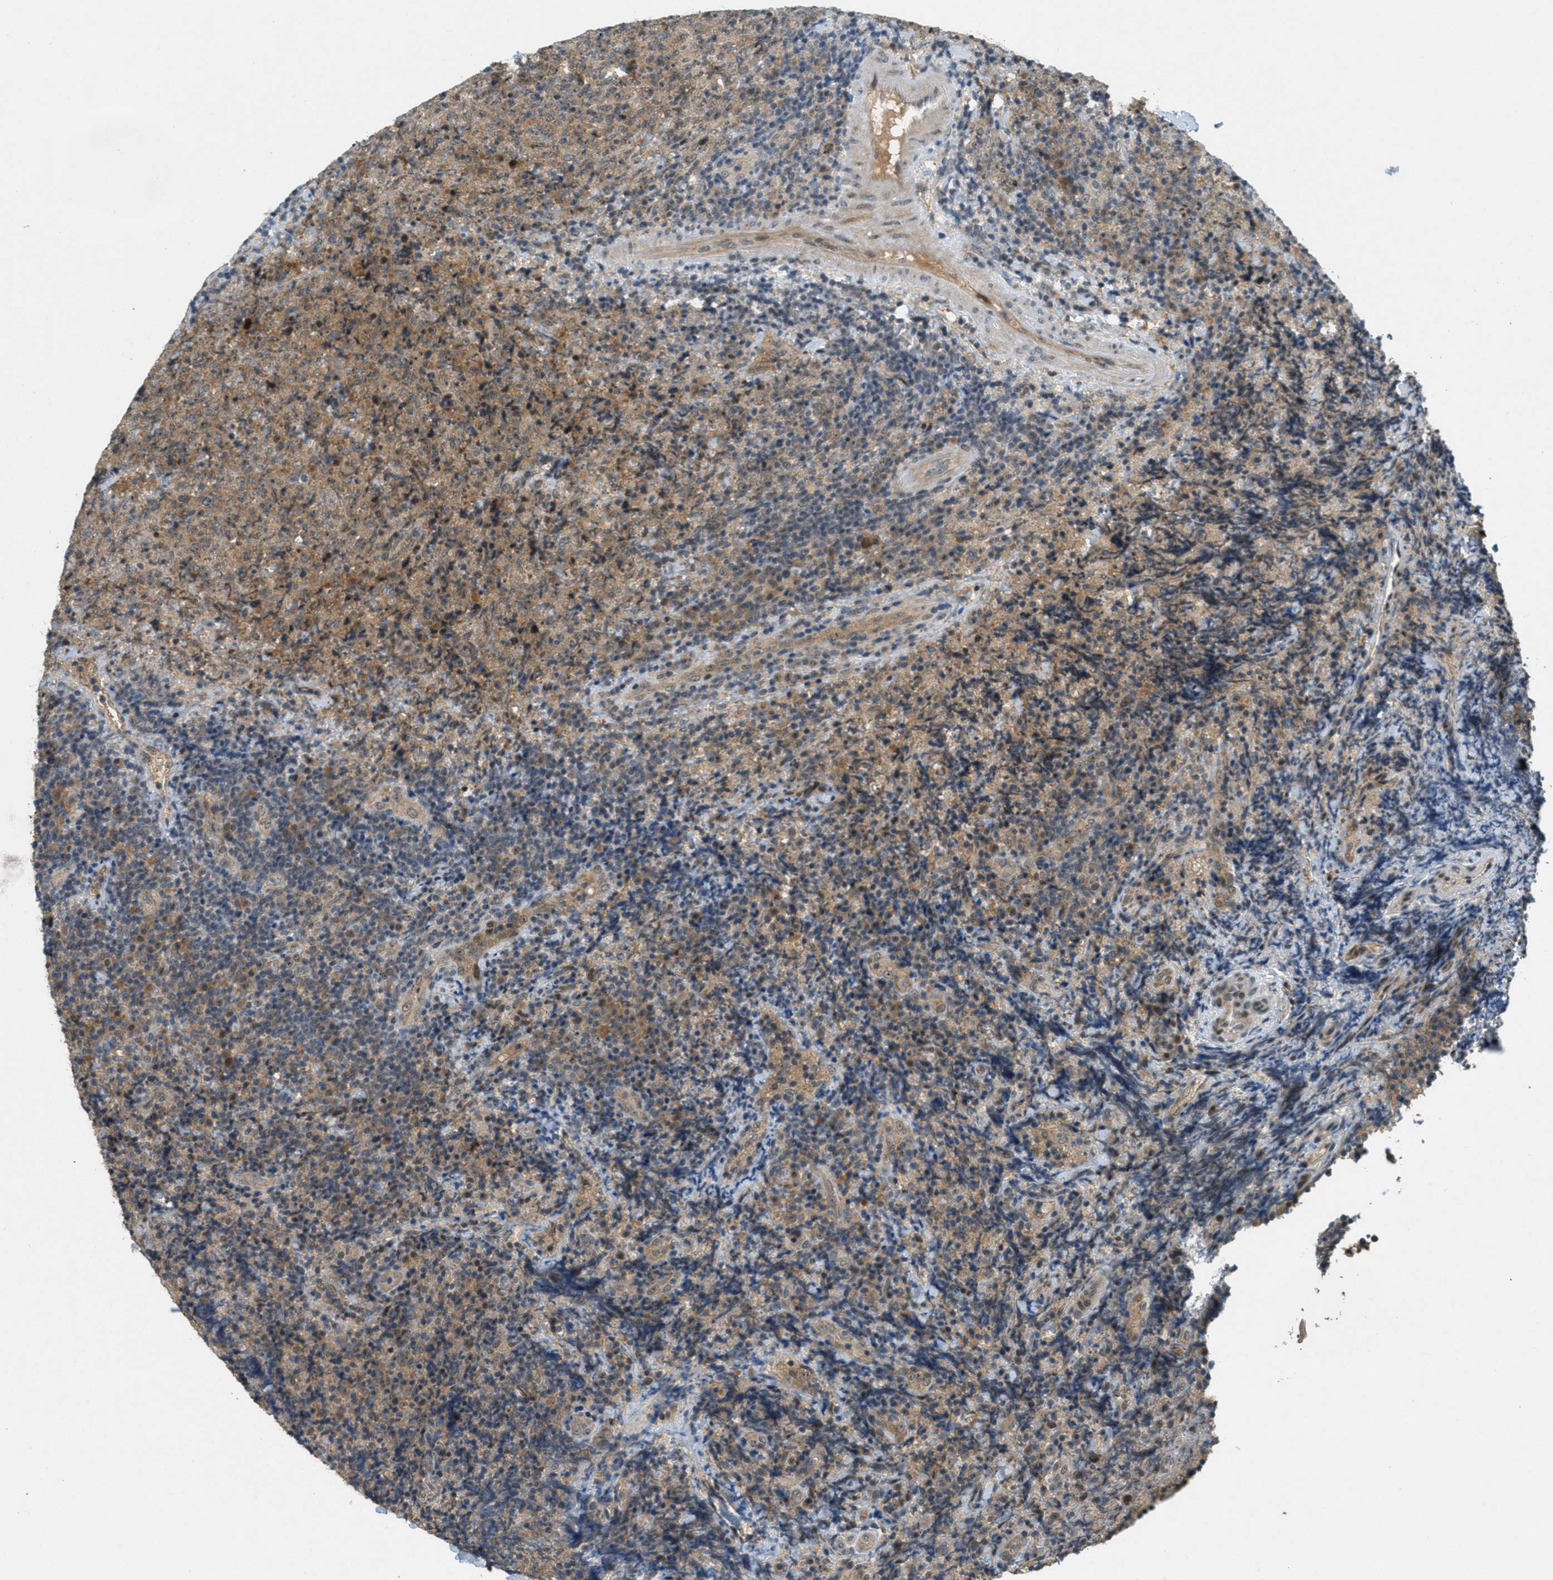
{"staining": {"intensity": "moderate", "quantity": ">75%", "location": "cytoplasmic/membranous"}, "tissue": "lymphoma", "cell_type": "Tumor cells", "image_type": "cancer", "snomed": [{"axis": "morphology", "description": "Malignant lymphoma, non-Hodgkin's type, High grade"}, {"axis": "topography", "description": "Tonsil"}], "caption": "The image displays staining of high-grade malignant lymphoma, non-Hodgkin's type, revealing moderate cytoplasmic/membranous protein expression (brown color) within tumor cells.", "gene": "STK11", "patient": {"sex": "female", "age": 36}}